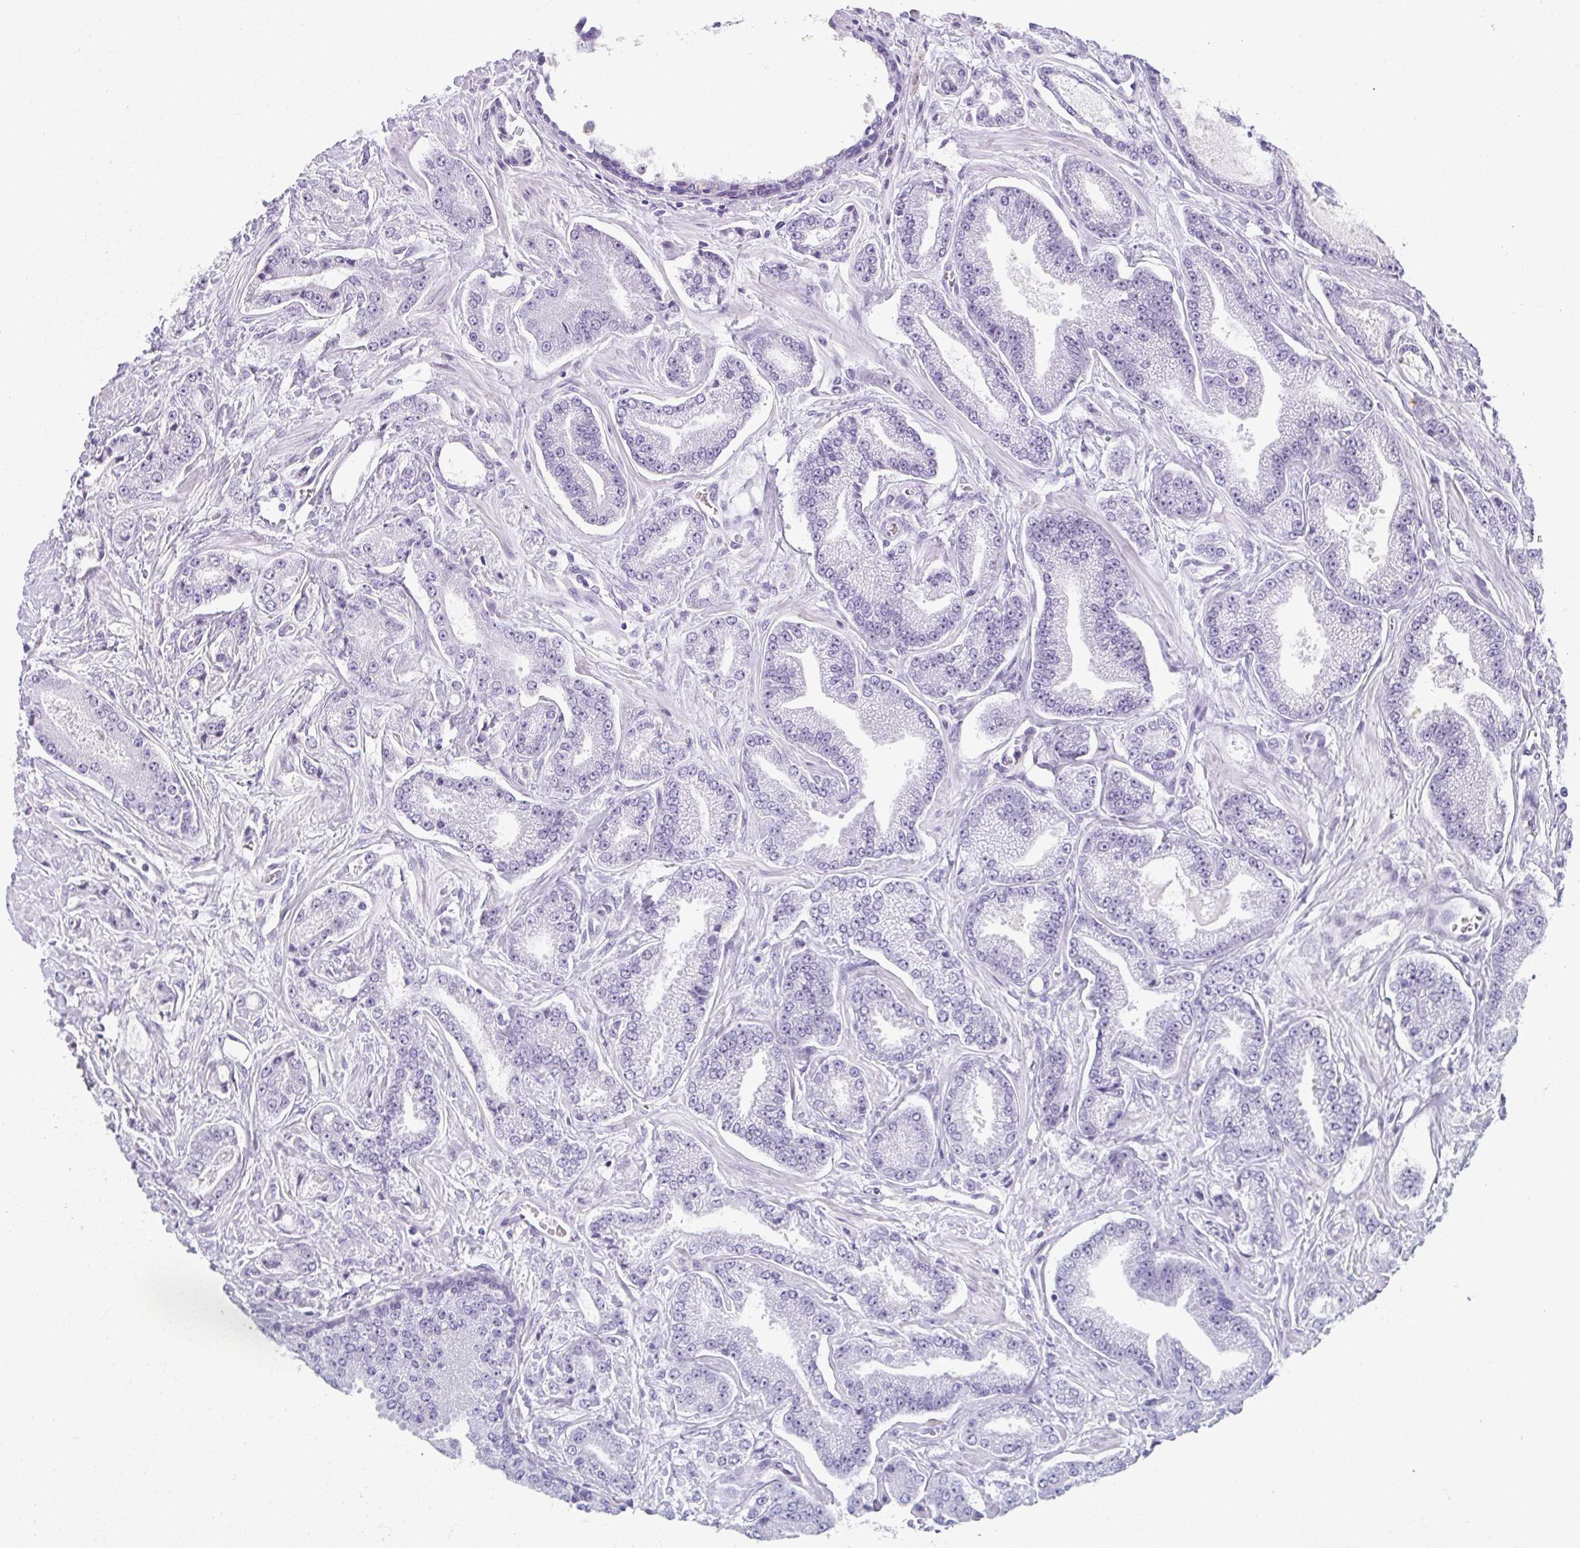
{"staining": {"intensity": "negative", "quantity": "none", "location": "none"}, "tissue": "prostate cancer", "cell_type": "Tumor cells", "image_type": "cancer", "snomed": [{"axis": "morphology", "description": "Adenocarcinoma, Low grade"}, {"axis": "topography", "description": "Prostate"}], "caption": "IHC image of human prostate cancer (low-grade adenocarcinoma) stained for a protein (brown), which displays no staining in tumor cells.", "gene": "MOBP", "patient": {"sex": "male", "age": 55}}